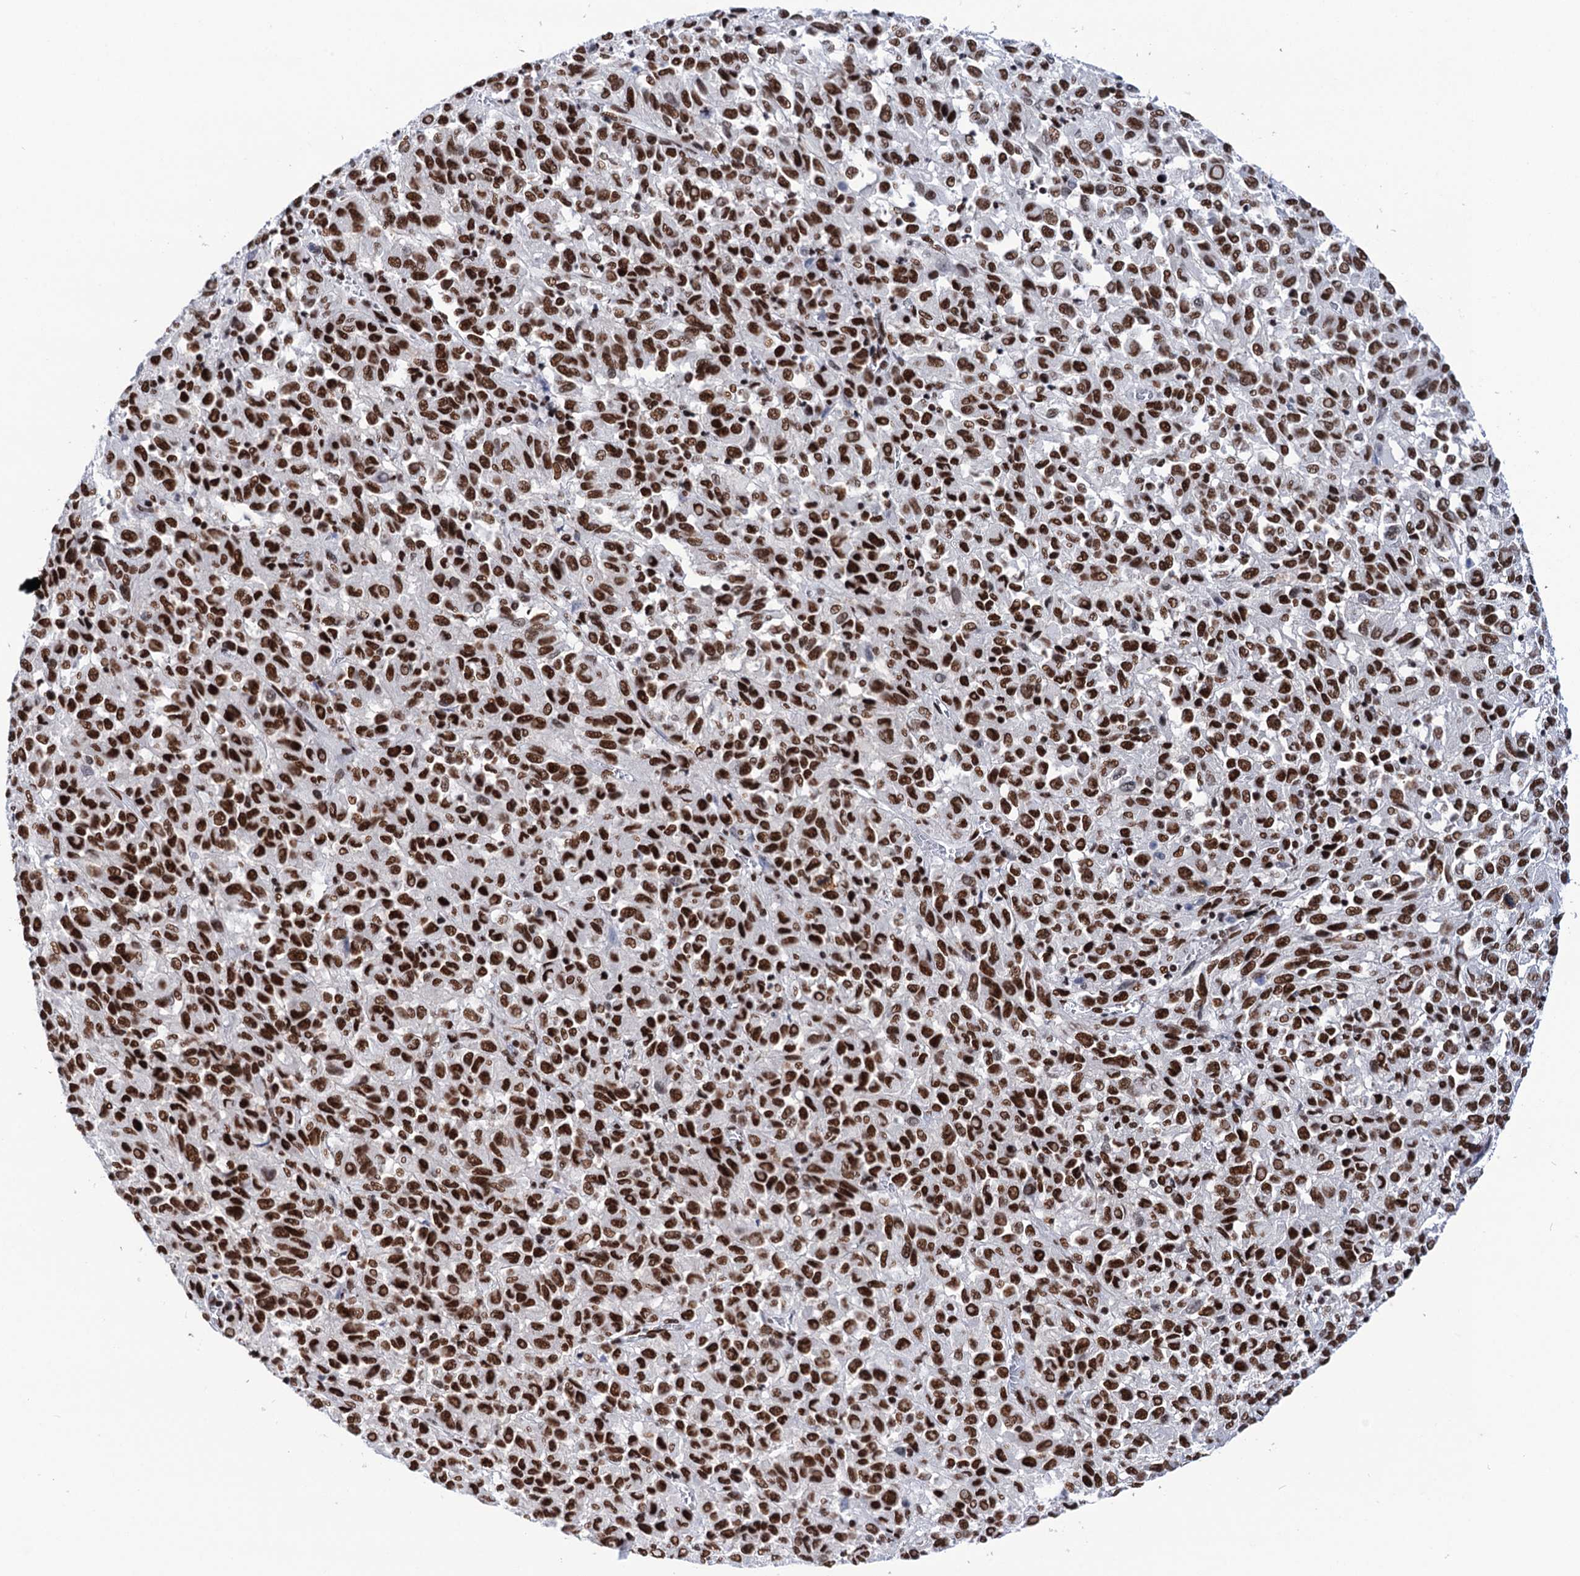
{"staining": {"intensity": "strong", "quantity": ">75%", "location": "nuclear"}, "tissue": "melanoma", "cell_type": "Tumor cells", "image_type": "cancer", "snomed": [{"axis": "morphology", "description": "Malignant melanoma, Metastatic site"}, {"axis": "topography", "description": "Lung"}], "caption": "This is a histology image of IHC staining of melanoma, which shows strong staining in the nuclear of tumor cells.", "gene": "MATR3", "patient": {"sex": "male", "age": 64}}